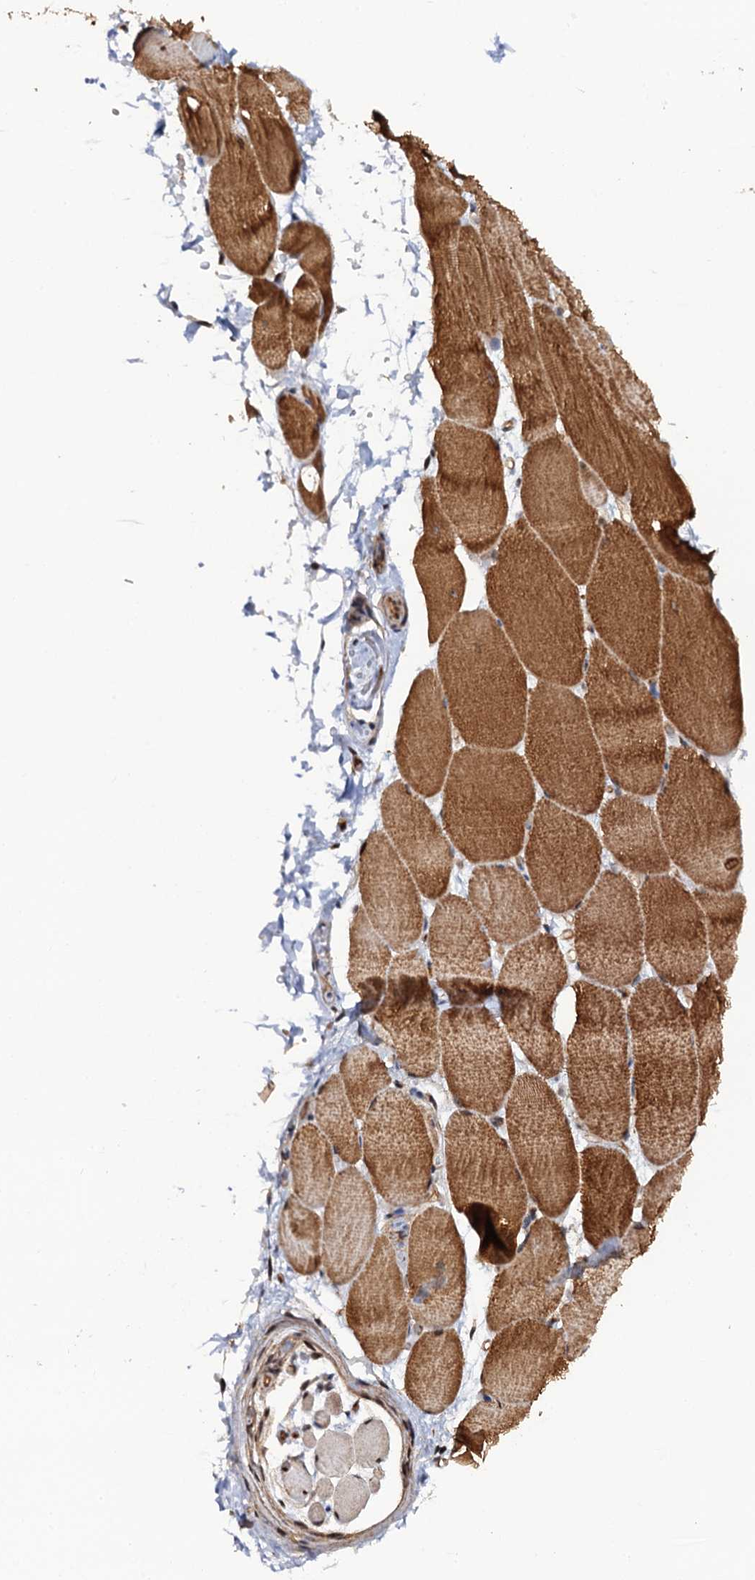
{"staining": {"intensity": "moderate", "quantity": ">75%", "location": "cytoplasmic/membranous"}, "tissue": "skeletal muscle", "cell_type": "Myocytes", "image_type": "normal", "snomed": [{"axis": "morphology", "description": "Normal tissue, NOS"}, {"axis": "topography", "description": "Skeletal muscle"}, {"axis": "topography", "description": "Parathyroid gland"}], "caption": "Normal skeletal muscle shows moderate cytoplasmic/membranous expression in approximately >75% of myocytes.", "gene": "CDC23", "patient": {"sex": "female", "age": 37}}